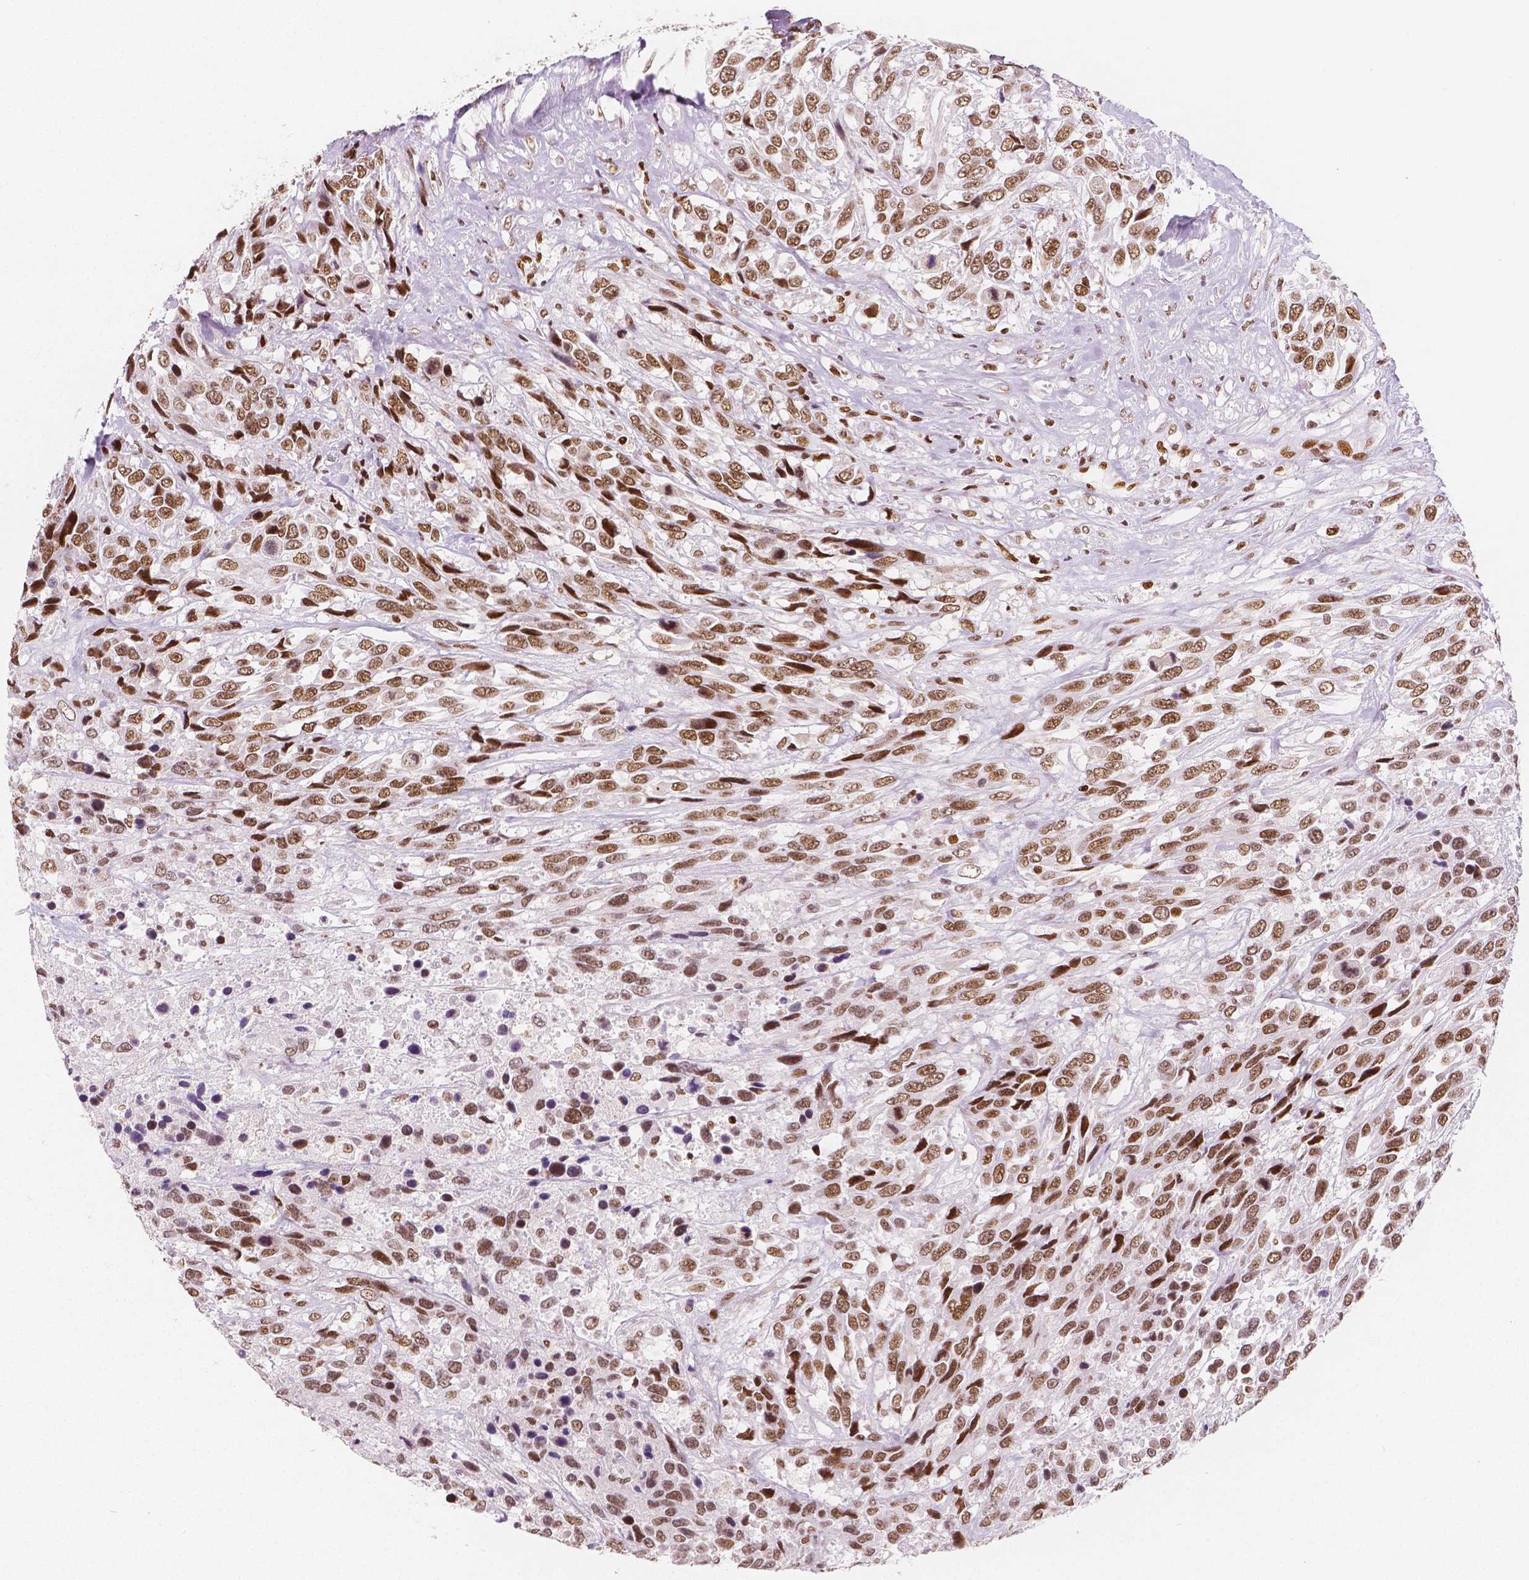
{"staining": {"intensity": "moderate", "quantity": ">75%", "location": "nuclear"}, "tissue": "urothelial cancer", "cell_type": "Tumor cells", "image_type": "cancer", "snomed": [{"axis": "morphology", "description": "Urothelial carcinoma, High grade"}, {"axis": "topography", "description": "Urinary bladder"}], "caption": "IHC micrograph of neoplastic tissue: human urothelial cancer stained using immunohistochemistry (IHC) shows medium levels of moderate protein expression localized specifically in the nuclear of tumor cells, appearing as a nuclear brown color.", "gene": "HDAC1", "patient": {"sex": "female", "age": 70}}